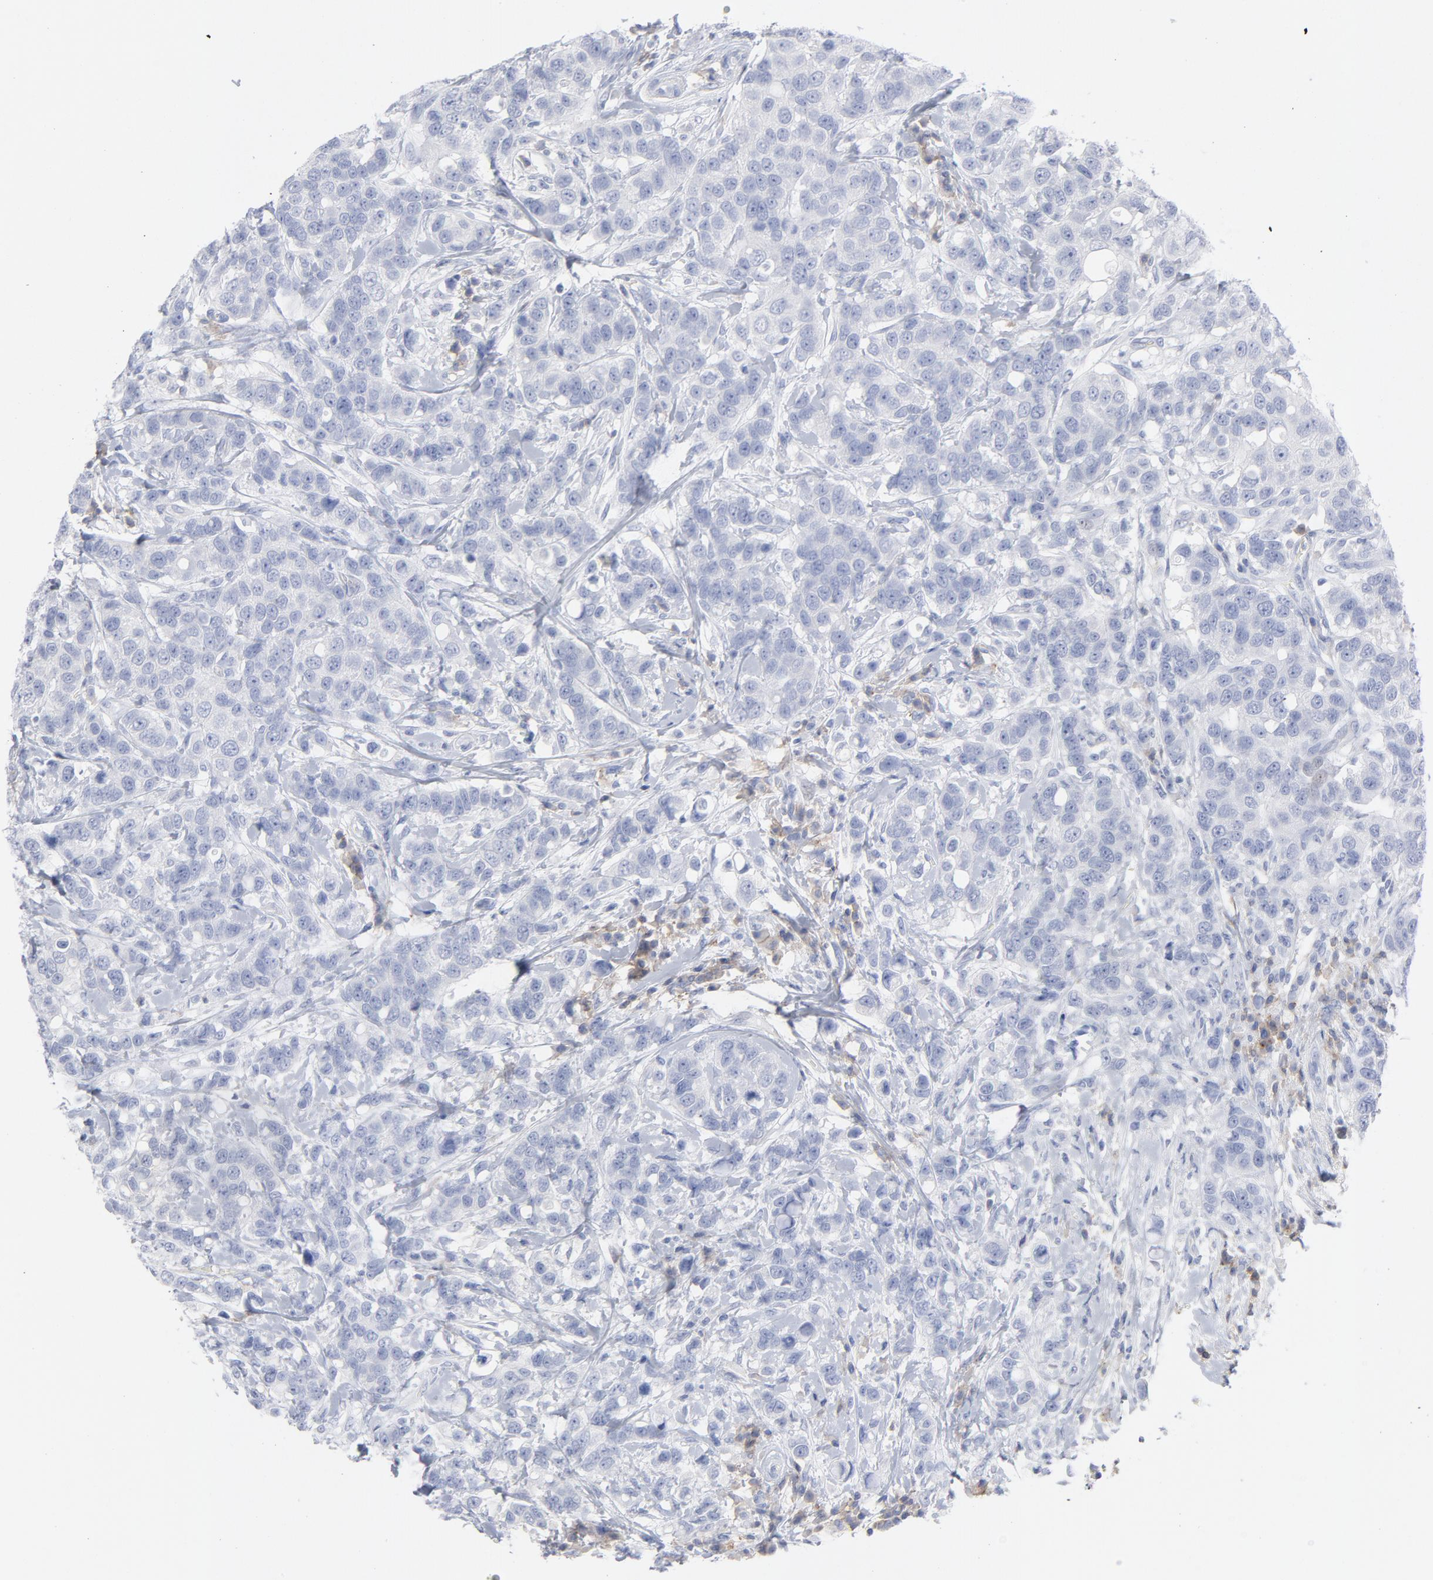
{"staining": {"intensity": "negative", "quantity": "none", "location": "none"}, "tissue": "breast cancer", "cell_type": "Tumor cells", "image_type": "cancer", "snomed": [{"axis": "morphology", "description": "Duct carcinoma"}, {"axis": "topography", "description": "Breast"}], "caption": "Immunohistochemical staining of human breast cancer displays no significant expression in tumor cells. (Stains: DAB IHC with hematoxylin counter stain, Microscopy: brightfield microscopy at high magnification).", "gene": "P2RY8", "patient": {"sex": "female", "age": 27}}